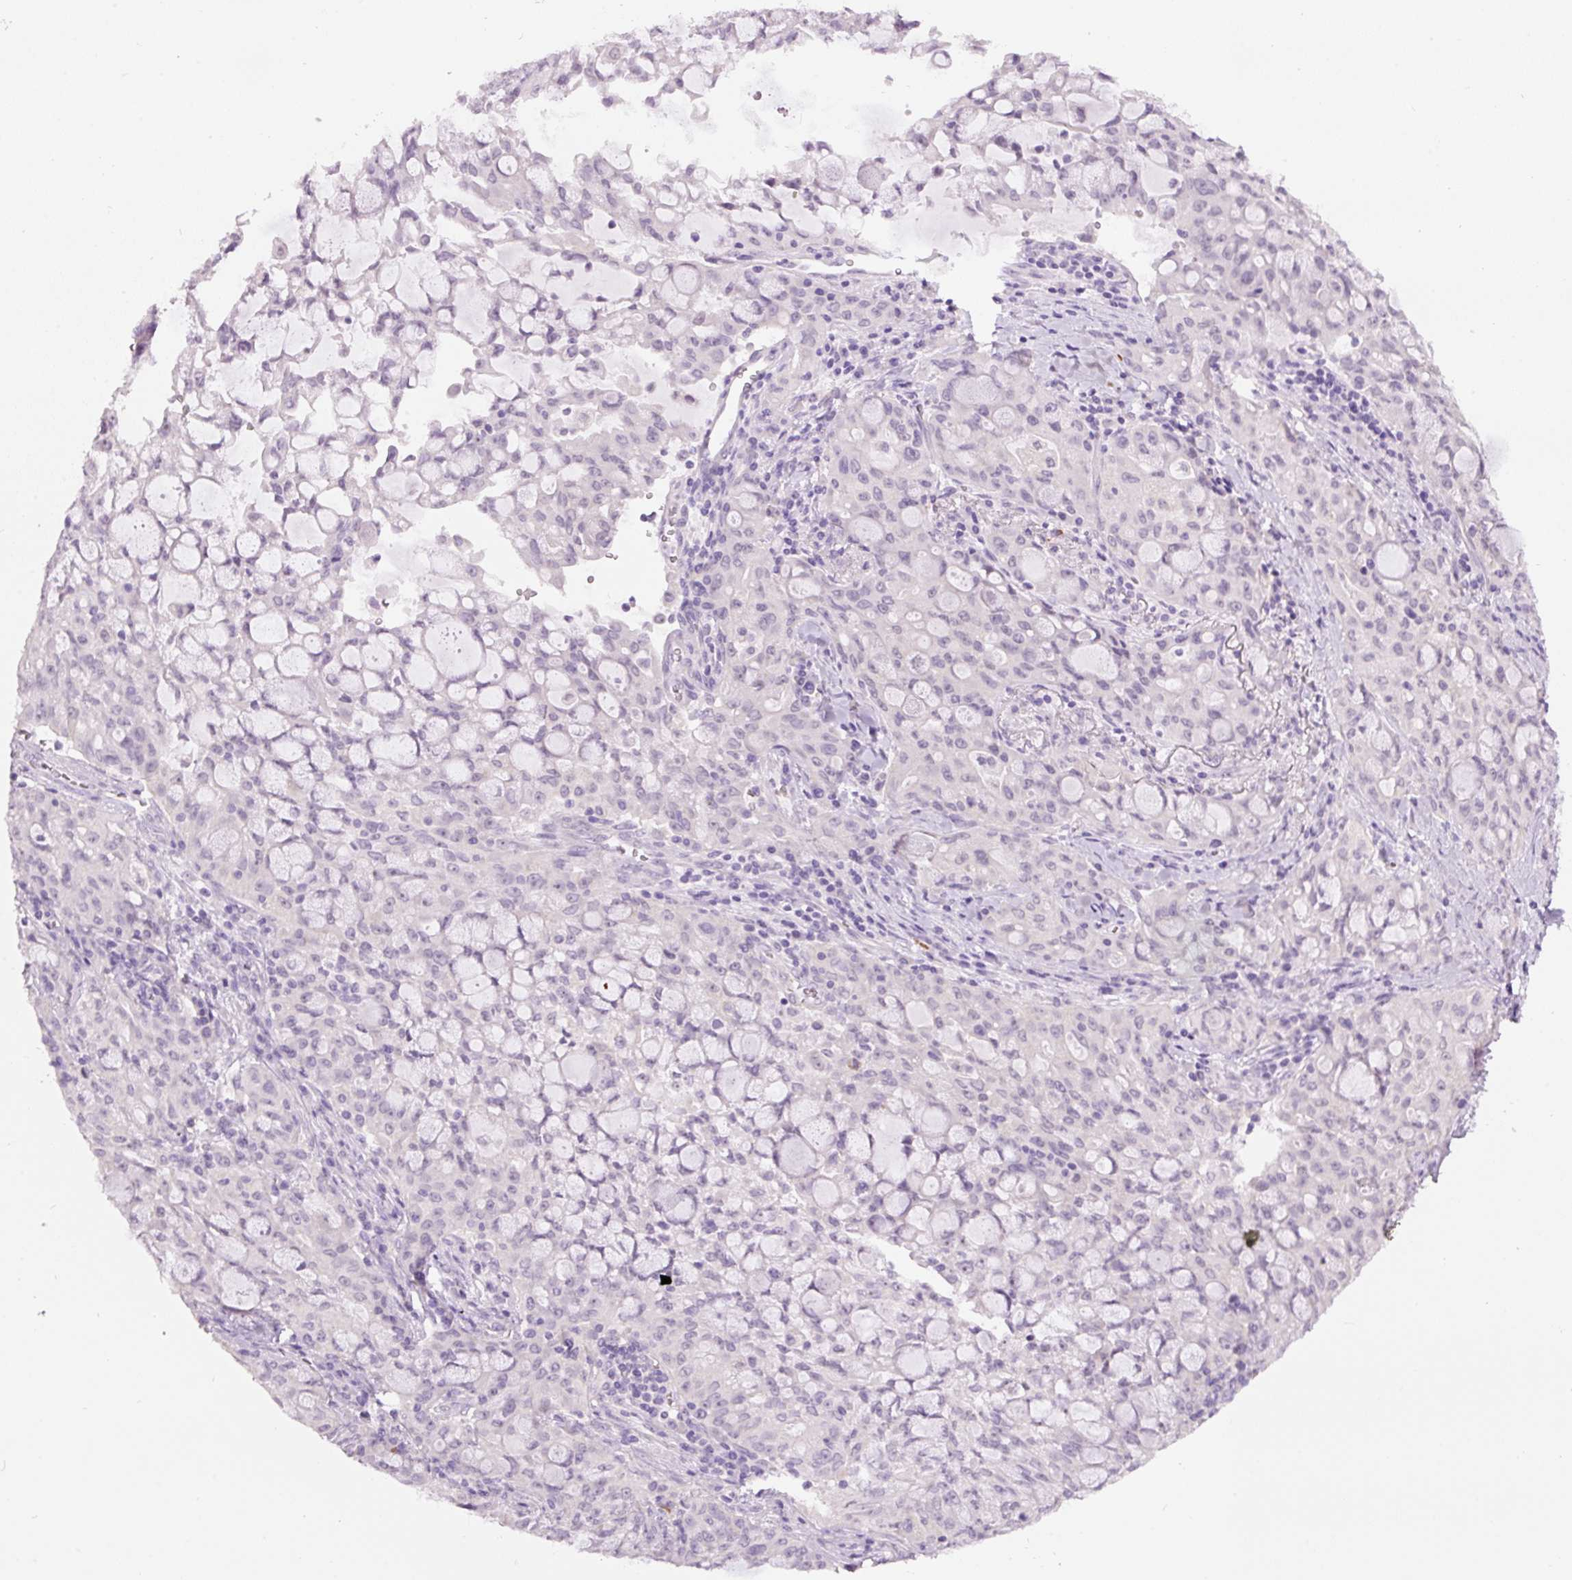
{"staining": {"intensity": "negative", "quantity": "none", "location": "none"}, "tissue": "lung cancer", "cell_type": "Tumor cells", "image_type": "cancer", "snomed": [{"axis": "morphology", "description": "Adenocarcinoma, NOS"}, {"axis": "topography", "description": "Lung"}], "caption": "This is an immunohistochemistry (IHC) photomicrograph of human lung cancer (adenocarcinoma). There is no staining in tumor cells.", "gene": "GCG", "patient": {"sex": "female", "age": 44}}